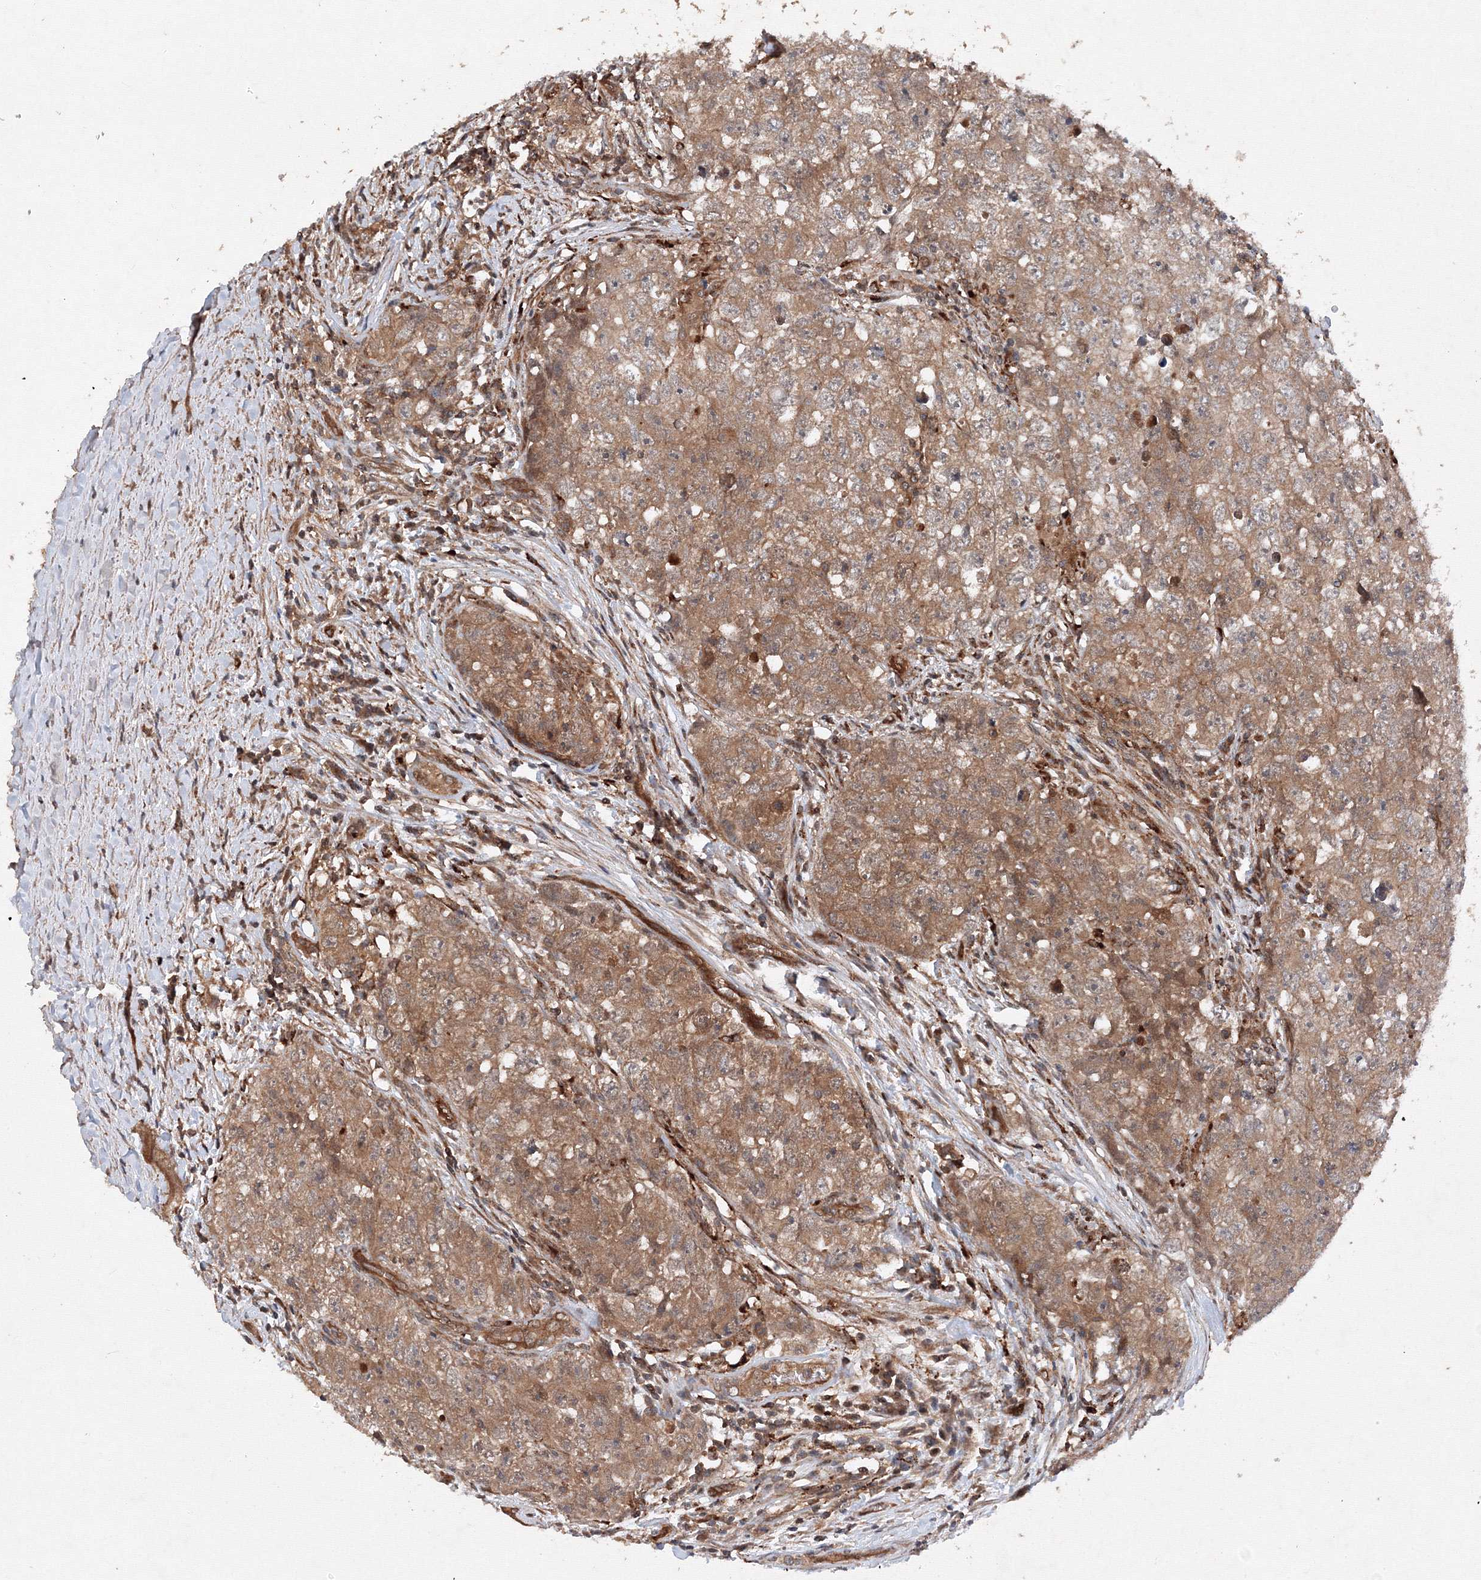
{"staining": {"intensity": "moderate", "quantity": ">75%", "location": "cytoplasmic/membranous"}, "tissue": "testis cancer", "cell_type": "Tumor cells", "image_type": "cancer", "snomed": [{"axis": "morphology", "description": "Seminoma, NOS"}, {"axis": "morphology", "description": "Carcinoma, Embryonal, NOS"}, {"axis": "topography", "description": "Testis"}], "caption": "This photomicrograph displays testis seminoma stained with immunohistochemistry to label a protein in brown. The cytoplasmic/membranous of tumor cells show moderate positivity for the protein. Nuclei are counter-stained blue.", "gene": "DCTD", "patient": {"sex": "male", "age": 43}}